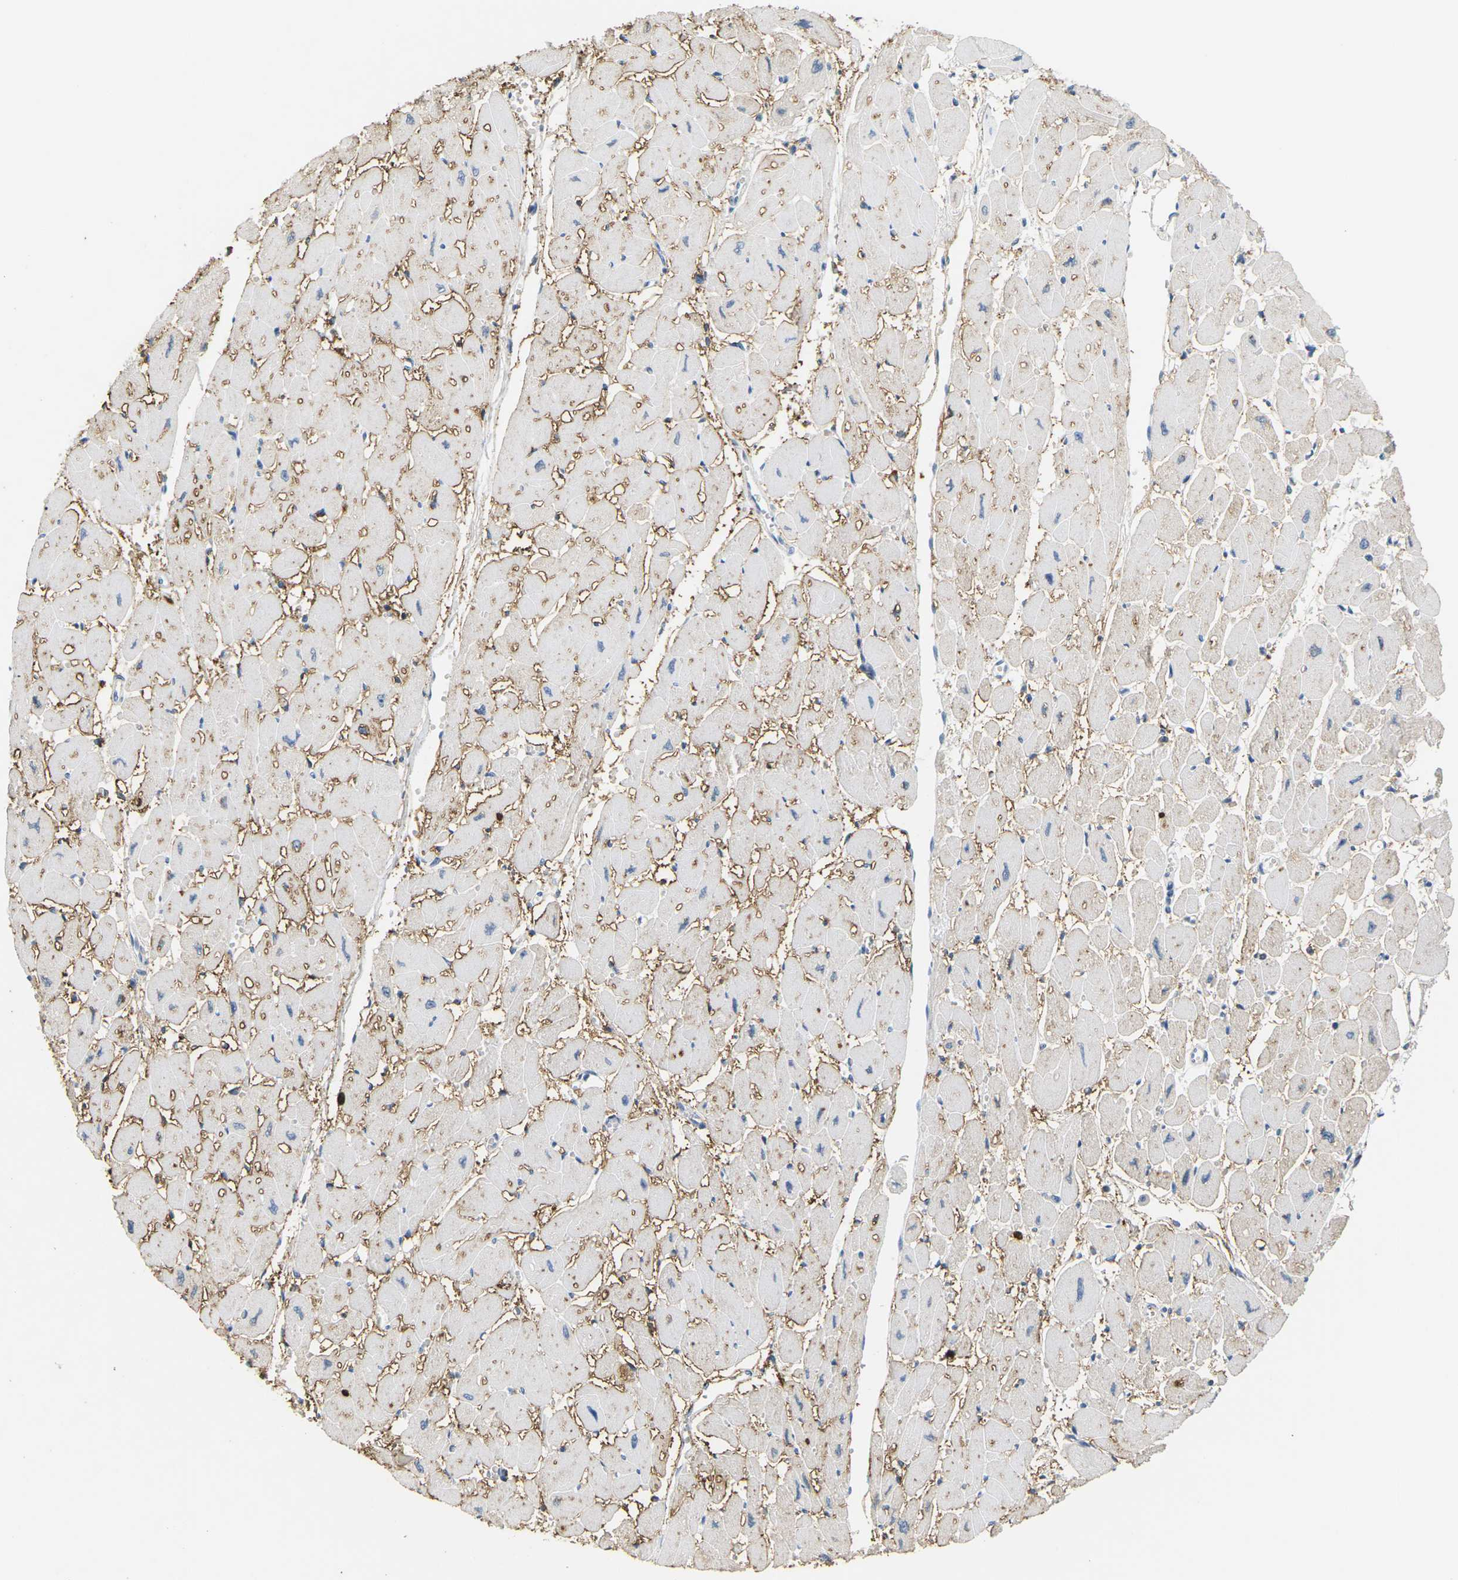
{"staining": {"intensity": "negative", "quantity": "none", "location": "none"}, "tissue": "heart muscle", "cell_type": "Cardiomyocytes", "image_type": "normal", "snomed": [{"axis": "morphology", "description": "Normal tissue, NOS"}, {"axis": "topography", "description": "Heart"}], "caption": "A histopathology image of heart muscle stained for a protein exhibits no brown staining in cardiomyocytes. The staining is performed using DAB brown chromogen with nuclei counter-stained in using hematoxylin.", "gene": "ADM", "patient": {"sex": "female", "age": 54}}